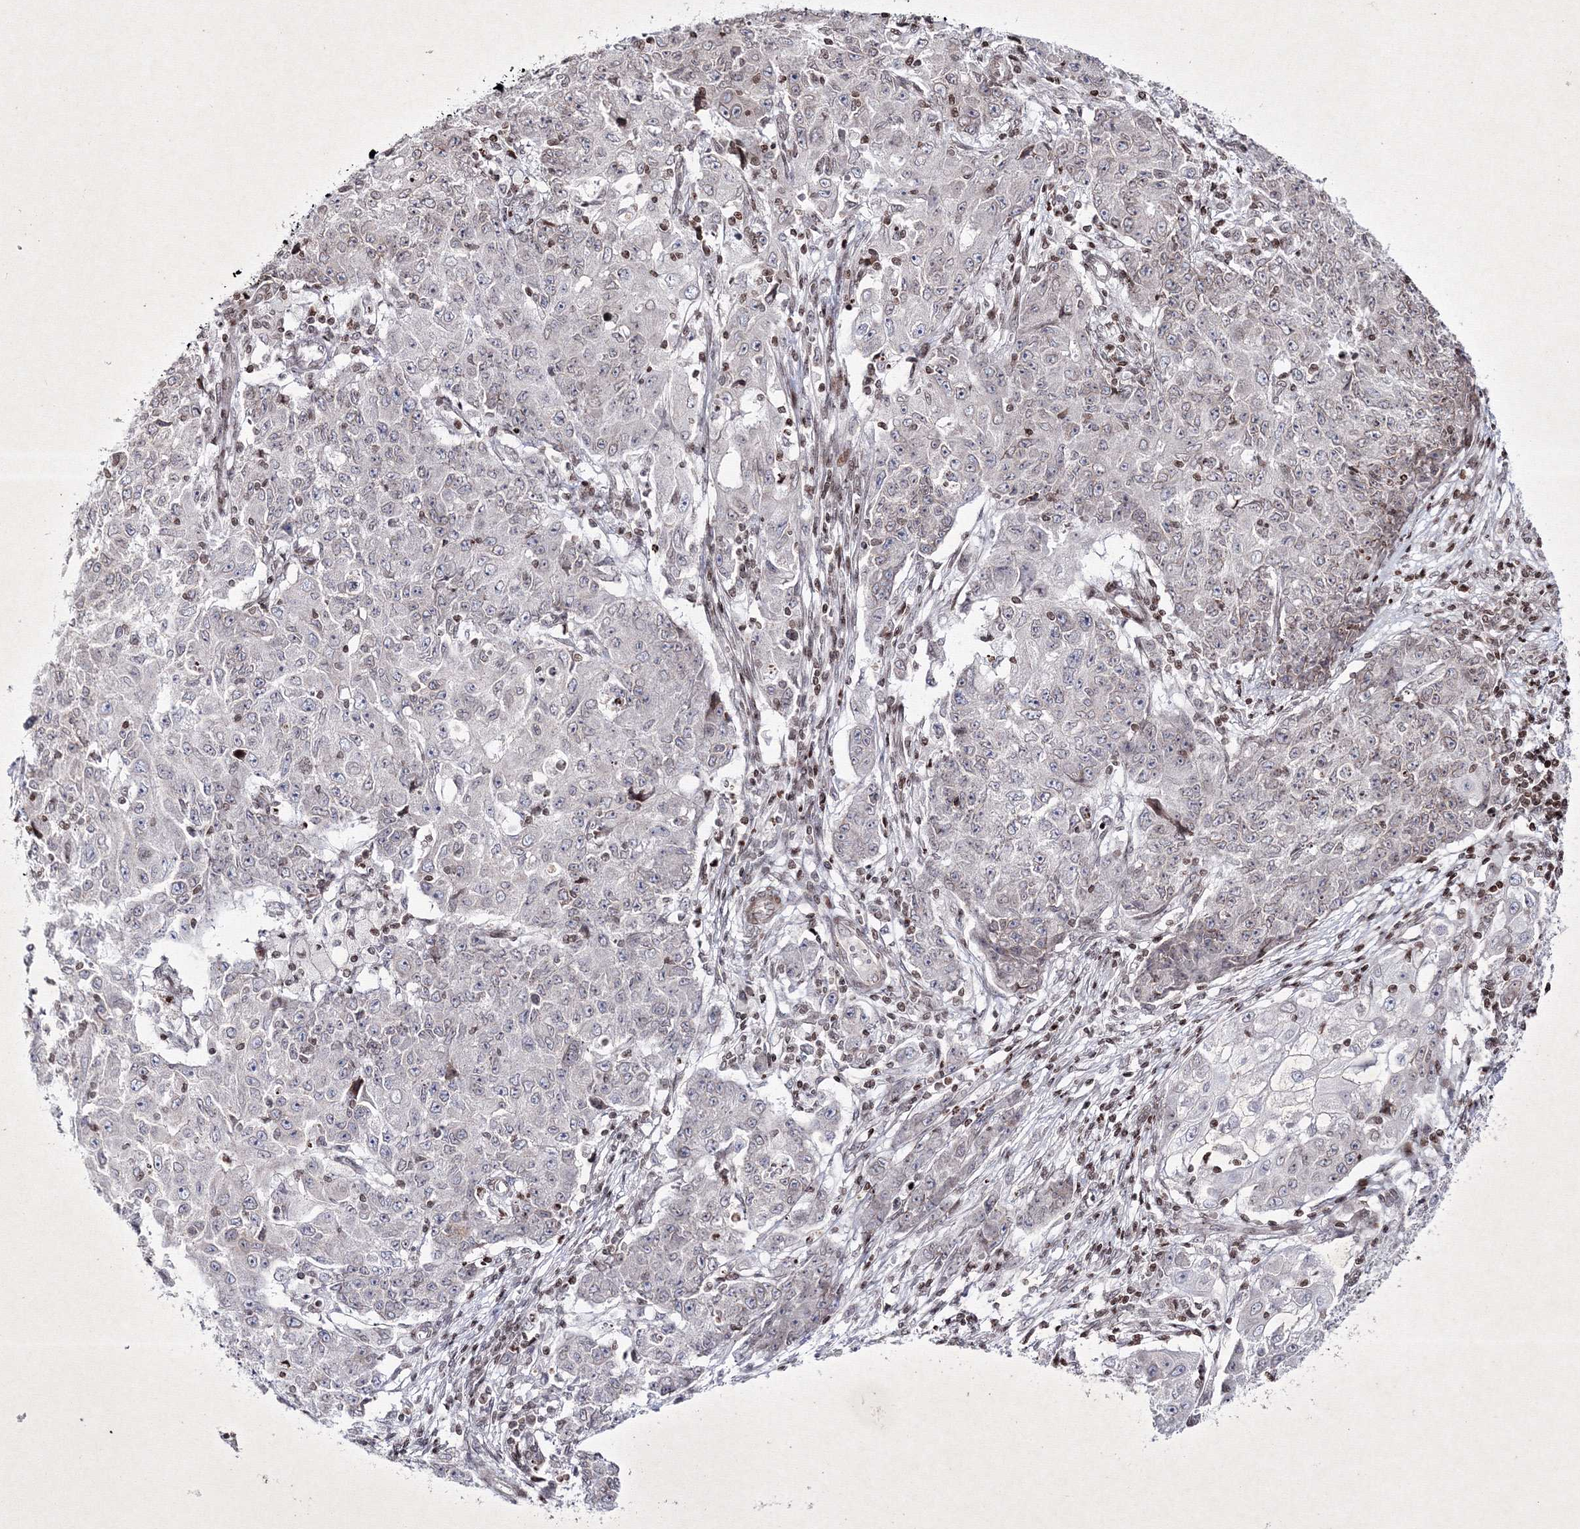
{"staining": {"intensity": "negative", "quantity": "none", "location": "none"}, "tissue": "ovarian cancer", "cell_type": "Tumor cells", "image_type": "cancer", "snomed": [{"axis": "morphology", "description": "Carcinoma, endometroid"}, {"axis": "topography", "description": "Ovary"}], "caption": "A photomicrograph of human ovarian cancer is negative for staining in tumor cells.", "gene": "SMIM29", "patient": {"sex": "female", "age": 42}}